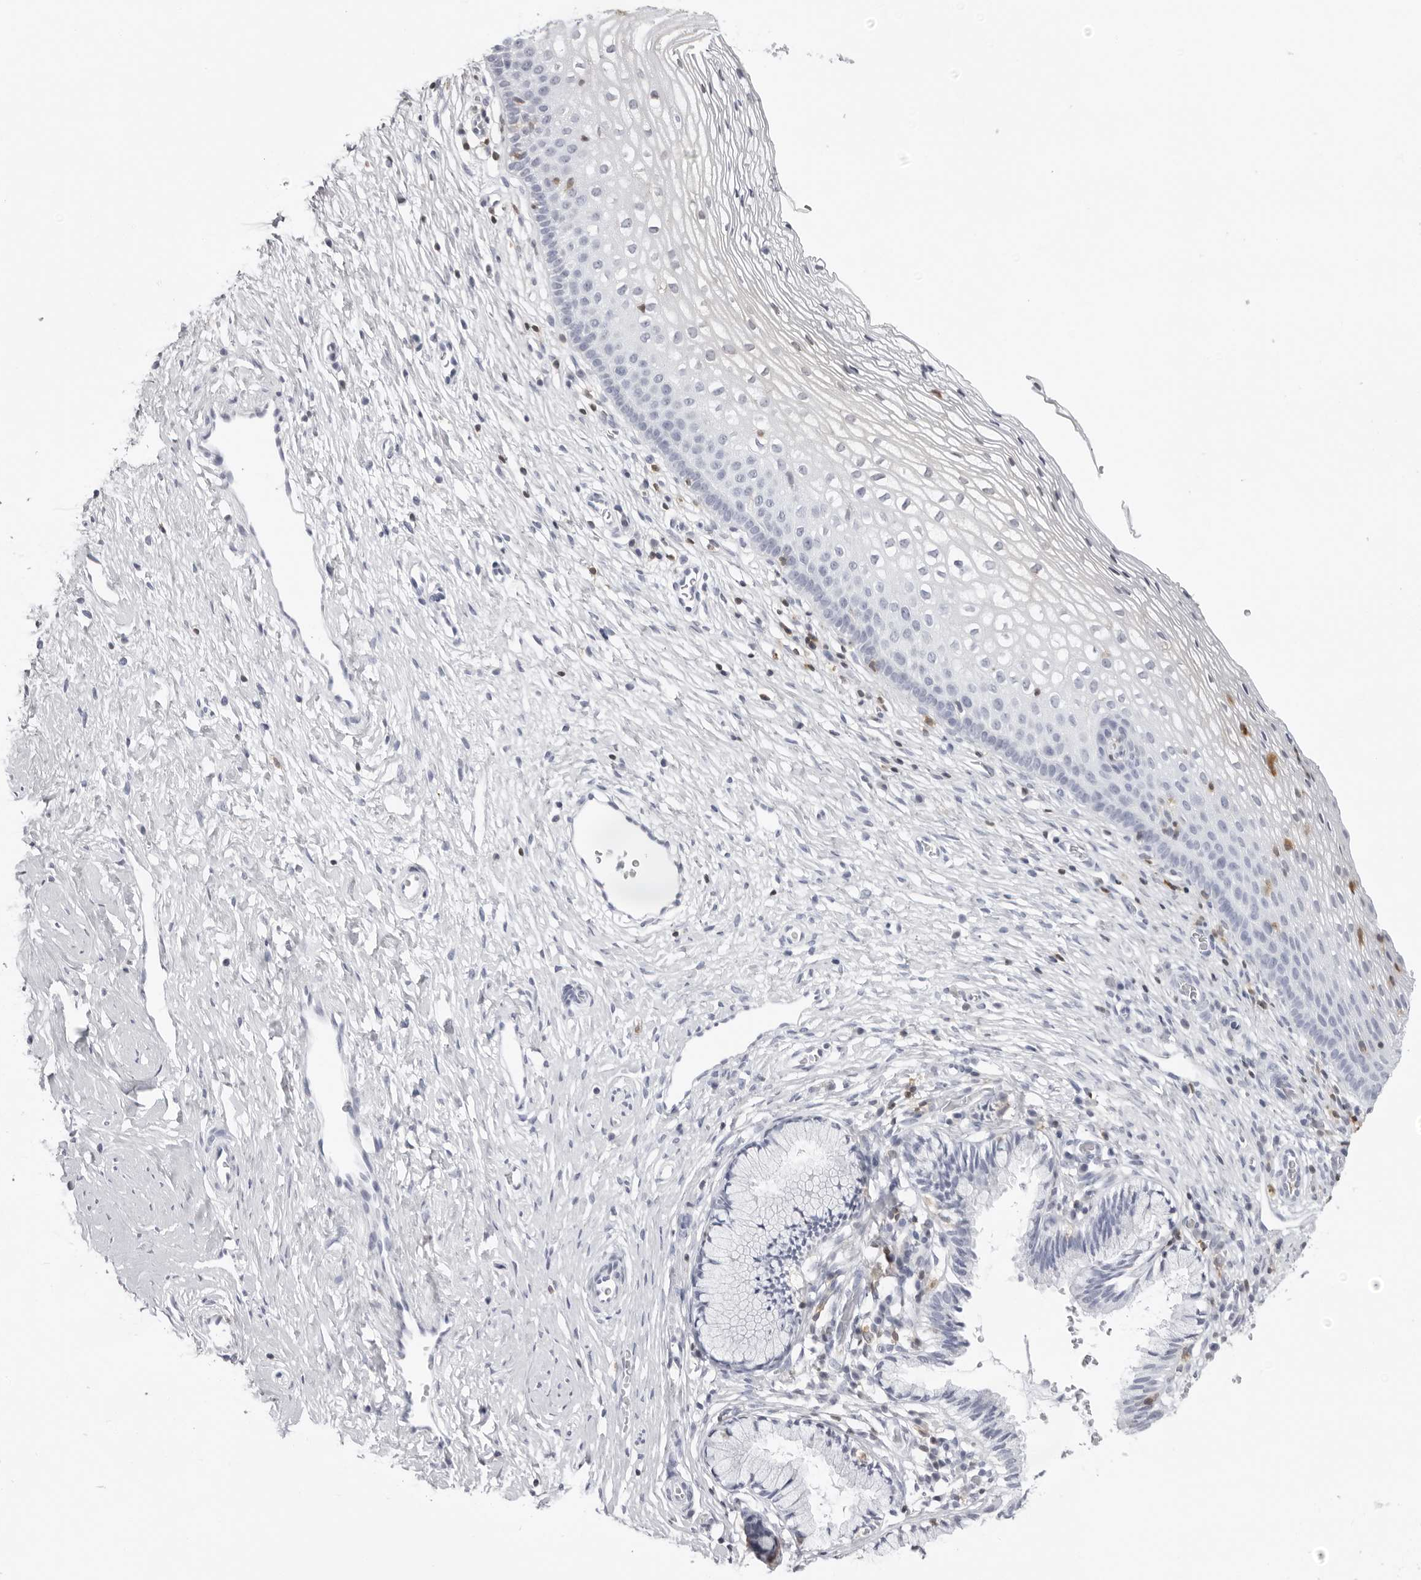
{"staining": {"intensity": "negative", "quantity": "none", "location": "none"}, "tissue": "cervix", "cell_type": "Glandular cells", "image_type": "normal", "snomed": [{"axis": "morphology", "description": "Normal tissue, NOS"}, {"axis": "topography", "description": "Cervix"}], "caption": "Immunohistochemistry histopathology image of benign cervix stained for a protein (brown), which shows no staining in glandular cells.", "gene": "FMNL1", "patient": {"sex": "female", "age": 27}}